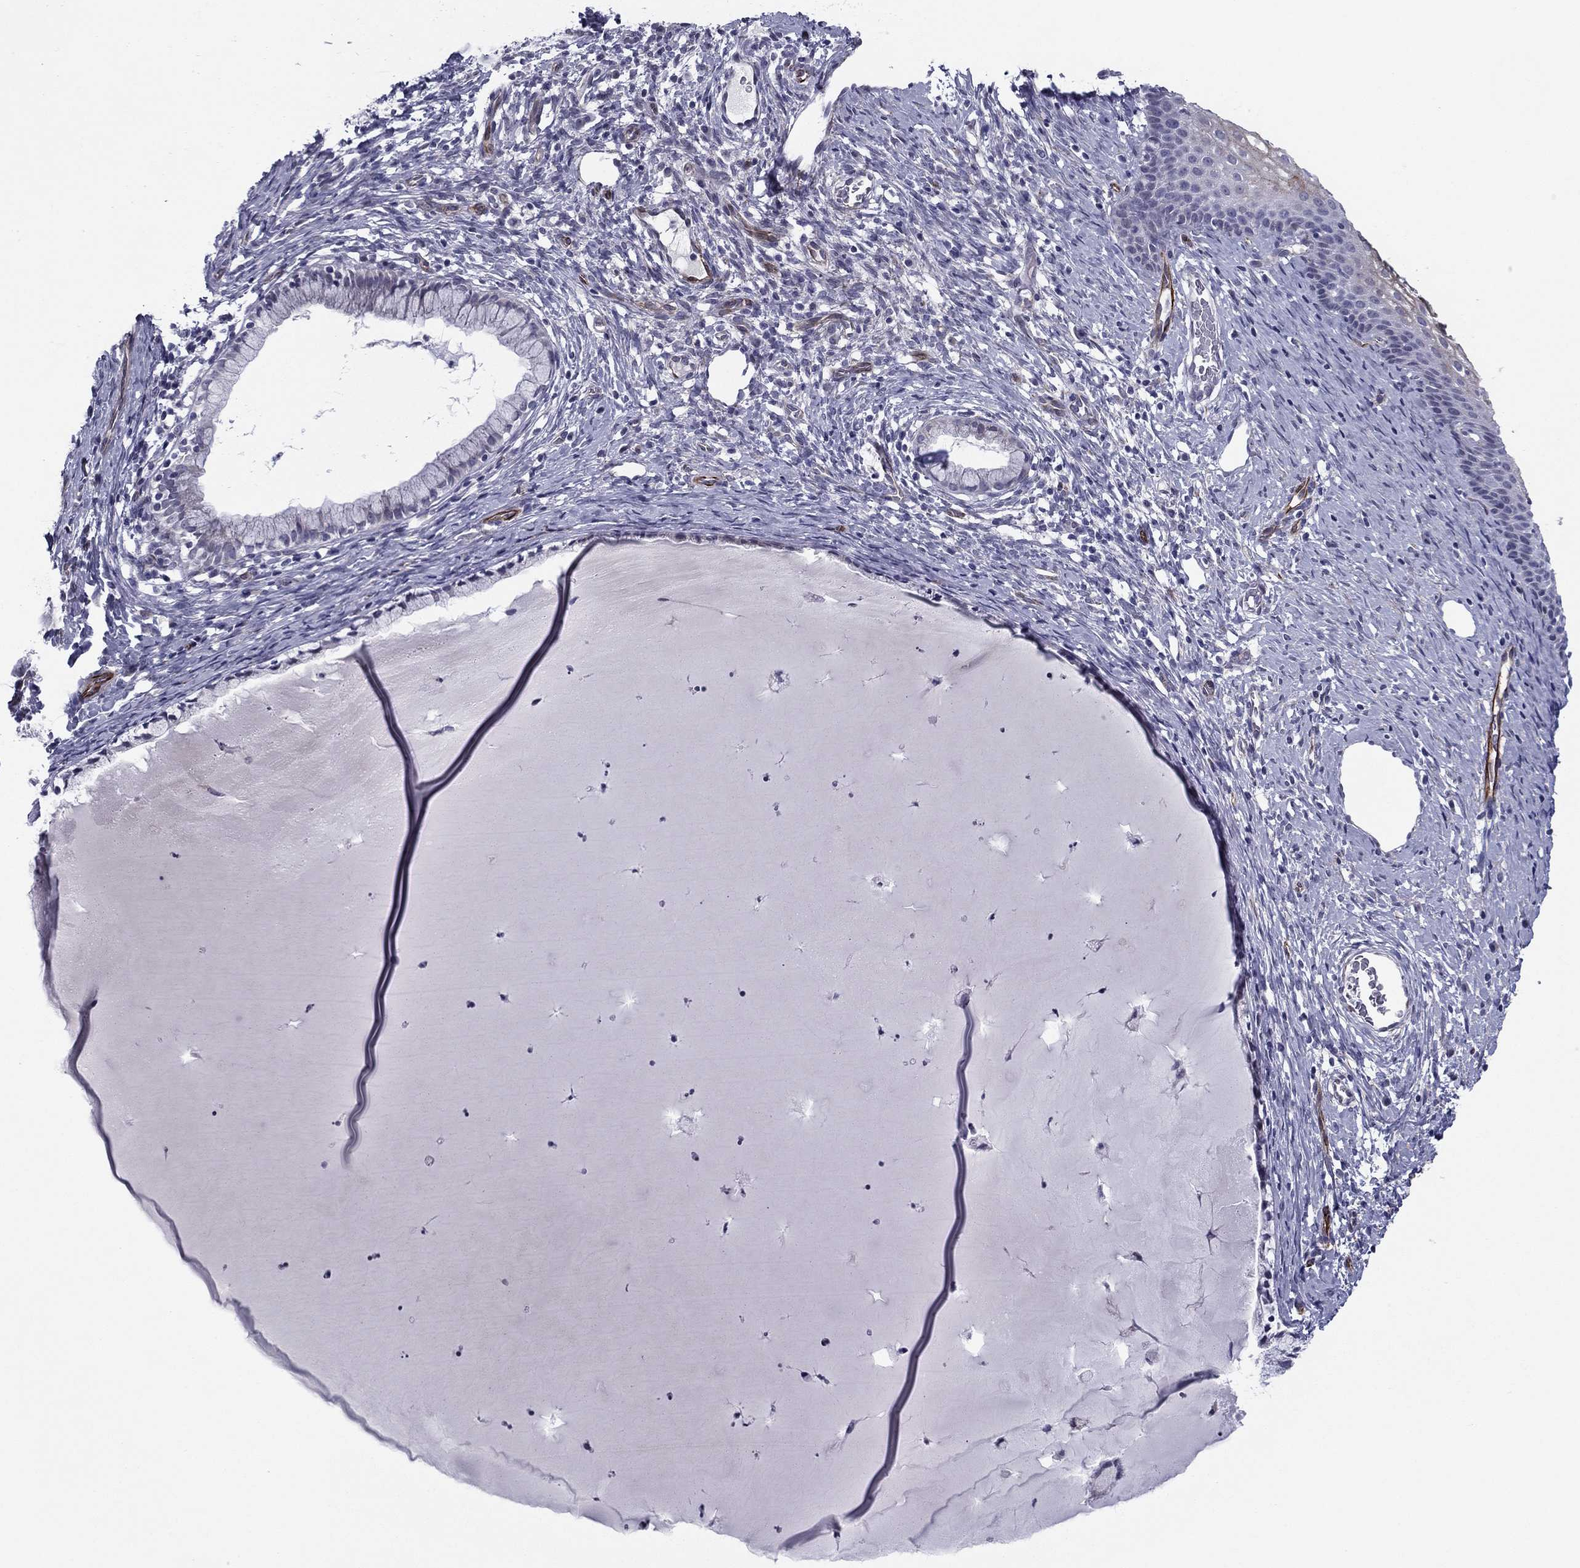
{"staining": {"intensity": "negative", "quantity": "none", "location": "none"}, "tissue": "cervix", "cell_type": "Glandular cells", "image_type": "normal", "snomed": [{"axis": "morphology", "description": "Normal tissue, NOS"}, {"axis": "topography", "description": "Cervix"}], "caption": "DAB (3,3'-diaminobenzidine) immunohistochemical staining of unremarkable human cervix reveals no significant positivity in glandular cells. The staining was performed using DAB to visualize the protein expression in brown, while the nuclei were stained in blue with hematoxylin (Magnification: 20x).", "gene": "ANKS4B", "patient": {"sex": "female", "age": 39}}